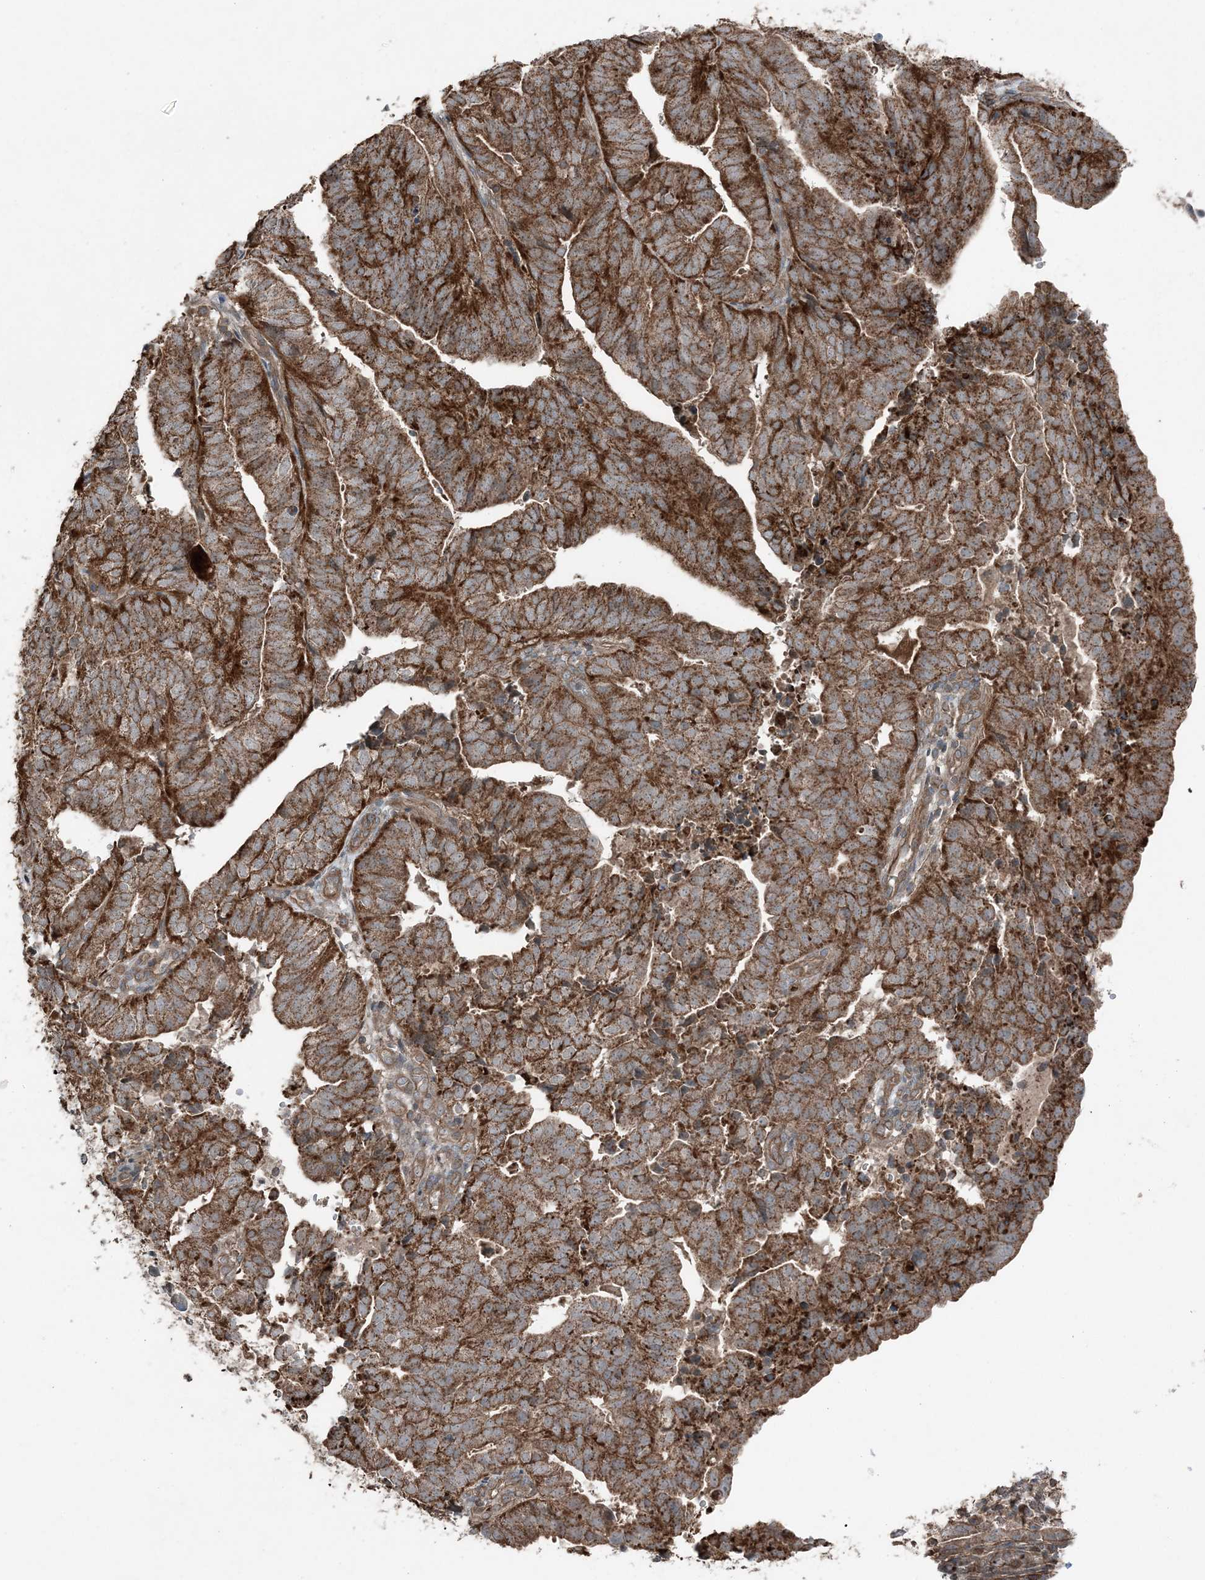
{"staining": {"intensity": "strong", "quantity": ">75%", "location": "cytoplasmic/membranous"}, "tissue": "endometrial cancer", "cell_type": "Tumor cells", "image_type": "cancer", "snomed": [{"axis": "morphology", "description": "Adenocarcinoma, NOS"}, {"axis": "topography", "description": "Uterus"}], "caption": "Immunohistochemistry (IHC) image of endometrial adenocarcinoma stained for a protein (brown), which exhibits high levels of strong cytoplasmic/membranous expression in approximately >75% of tumor cells.", "gene": "KY", "patient": {"sex": "female", "age": 77}}